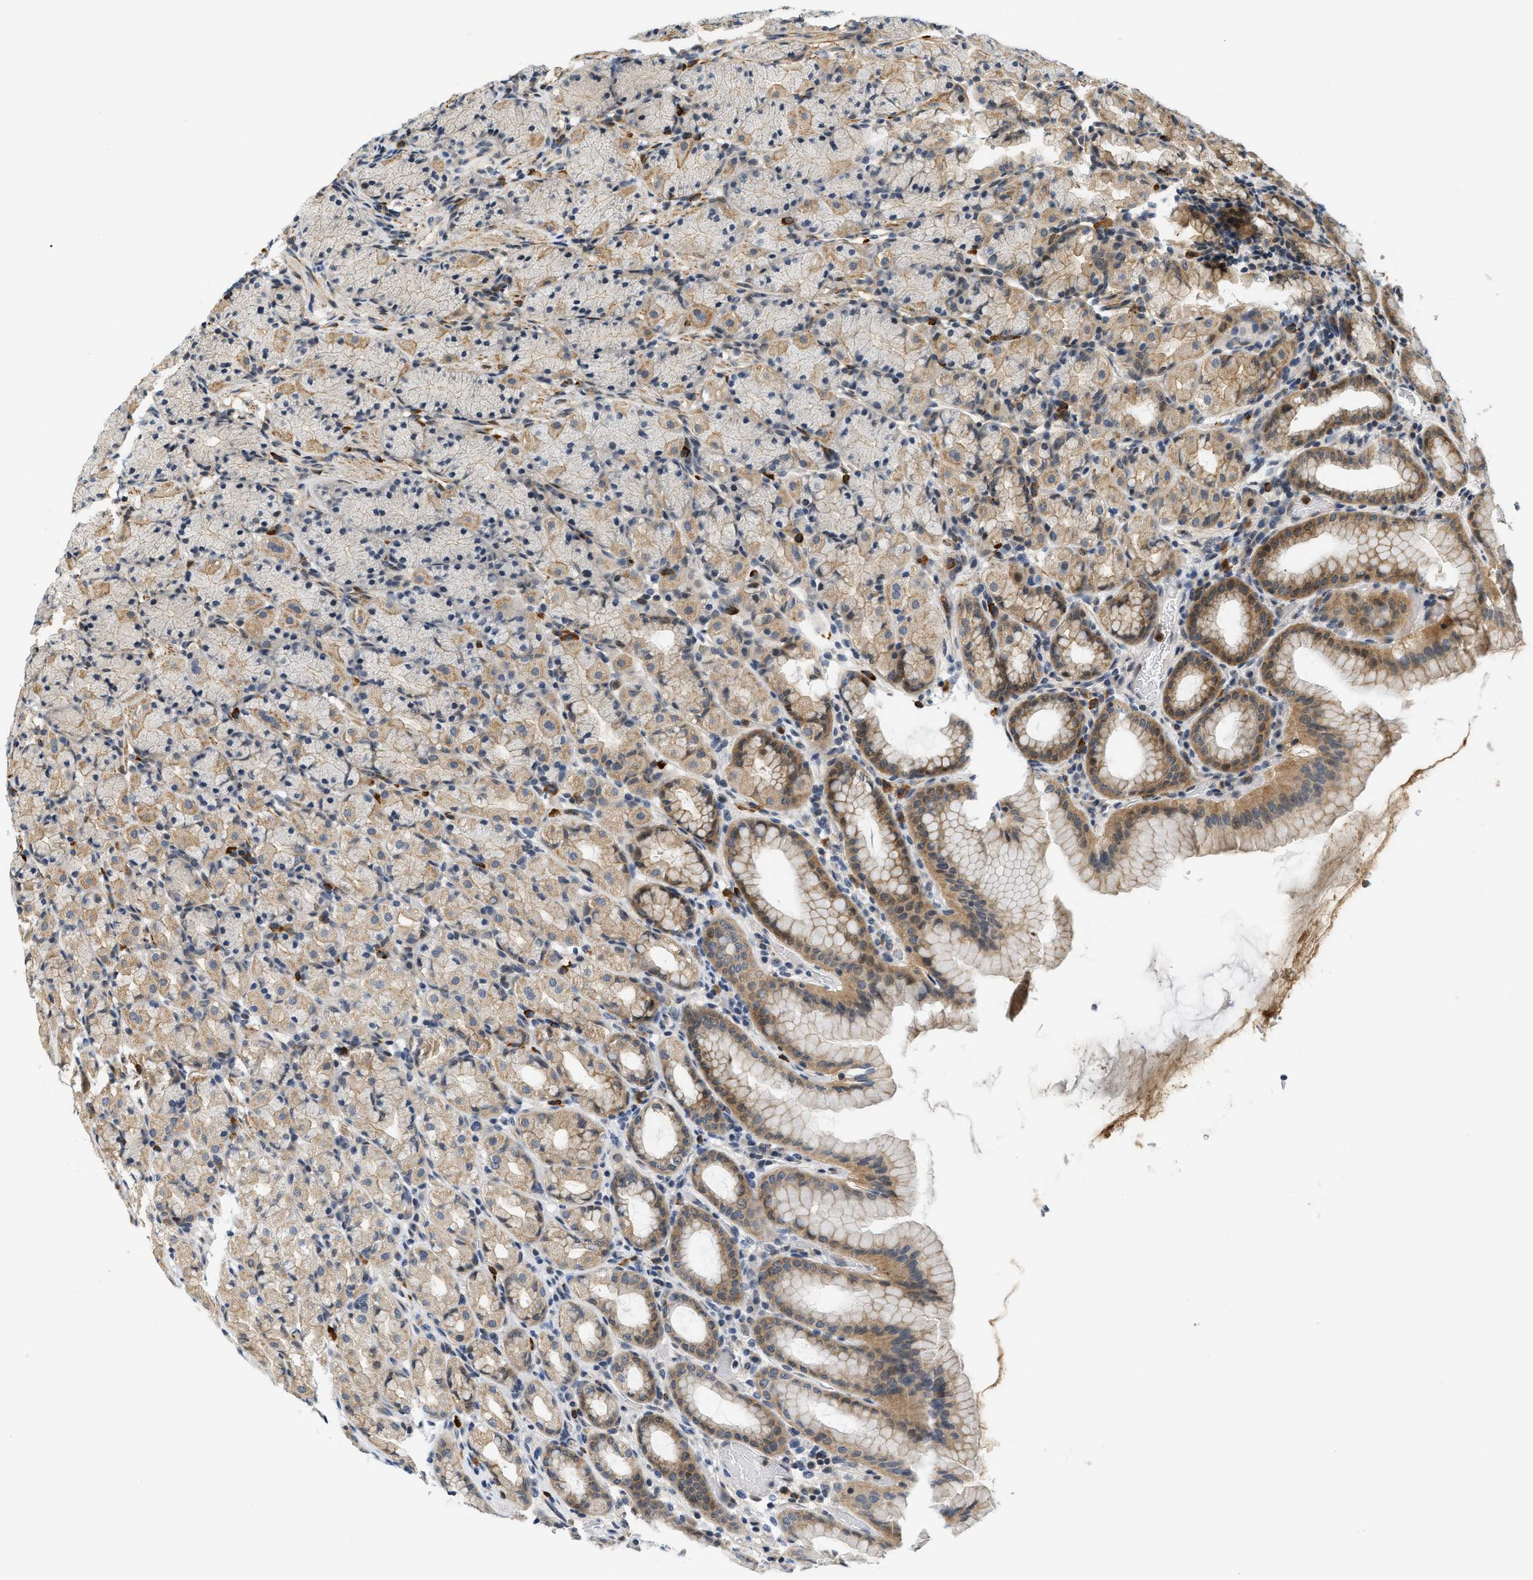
{"staining": {"intensity": "moderate", "quantity": "25%-75%", "location": "cytoplasmic/membranous"}, "tissue": "stomach", "cell_type": "Glandular cells", "image_type": "normal", "snomed": [{"axis": "morphology", "description": "Normal tissue, NOS"}, {"axis": "topography", "description": "Stomach, upper"}], "caption": "Protein positivity by immunohistochemistry (IHC) demonstrates moderate cytoplasmic/membranous expression in about 25%-75% of glandular cells in normal stomach.", "gene": "KMT2A", "patient": {"sex": "male", "age": 68}}